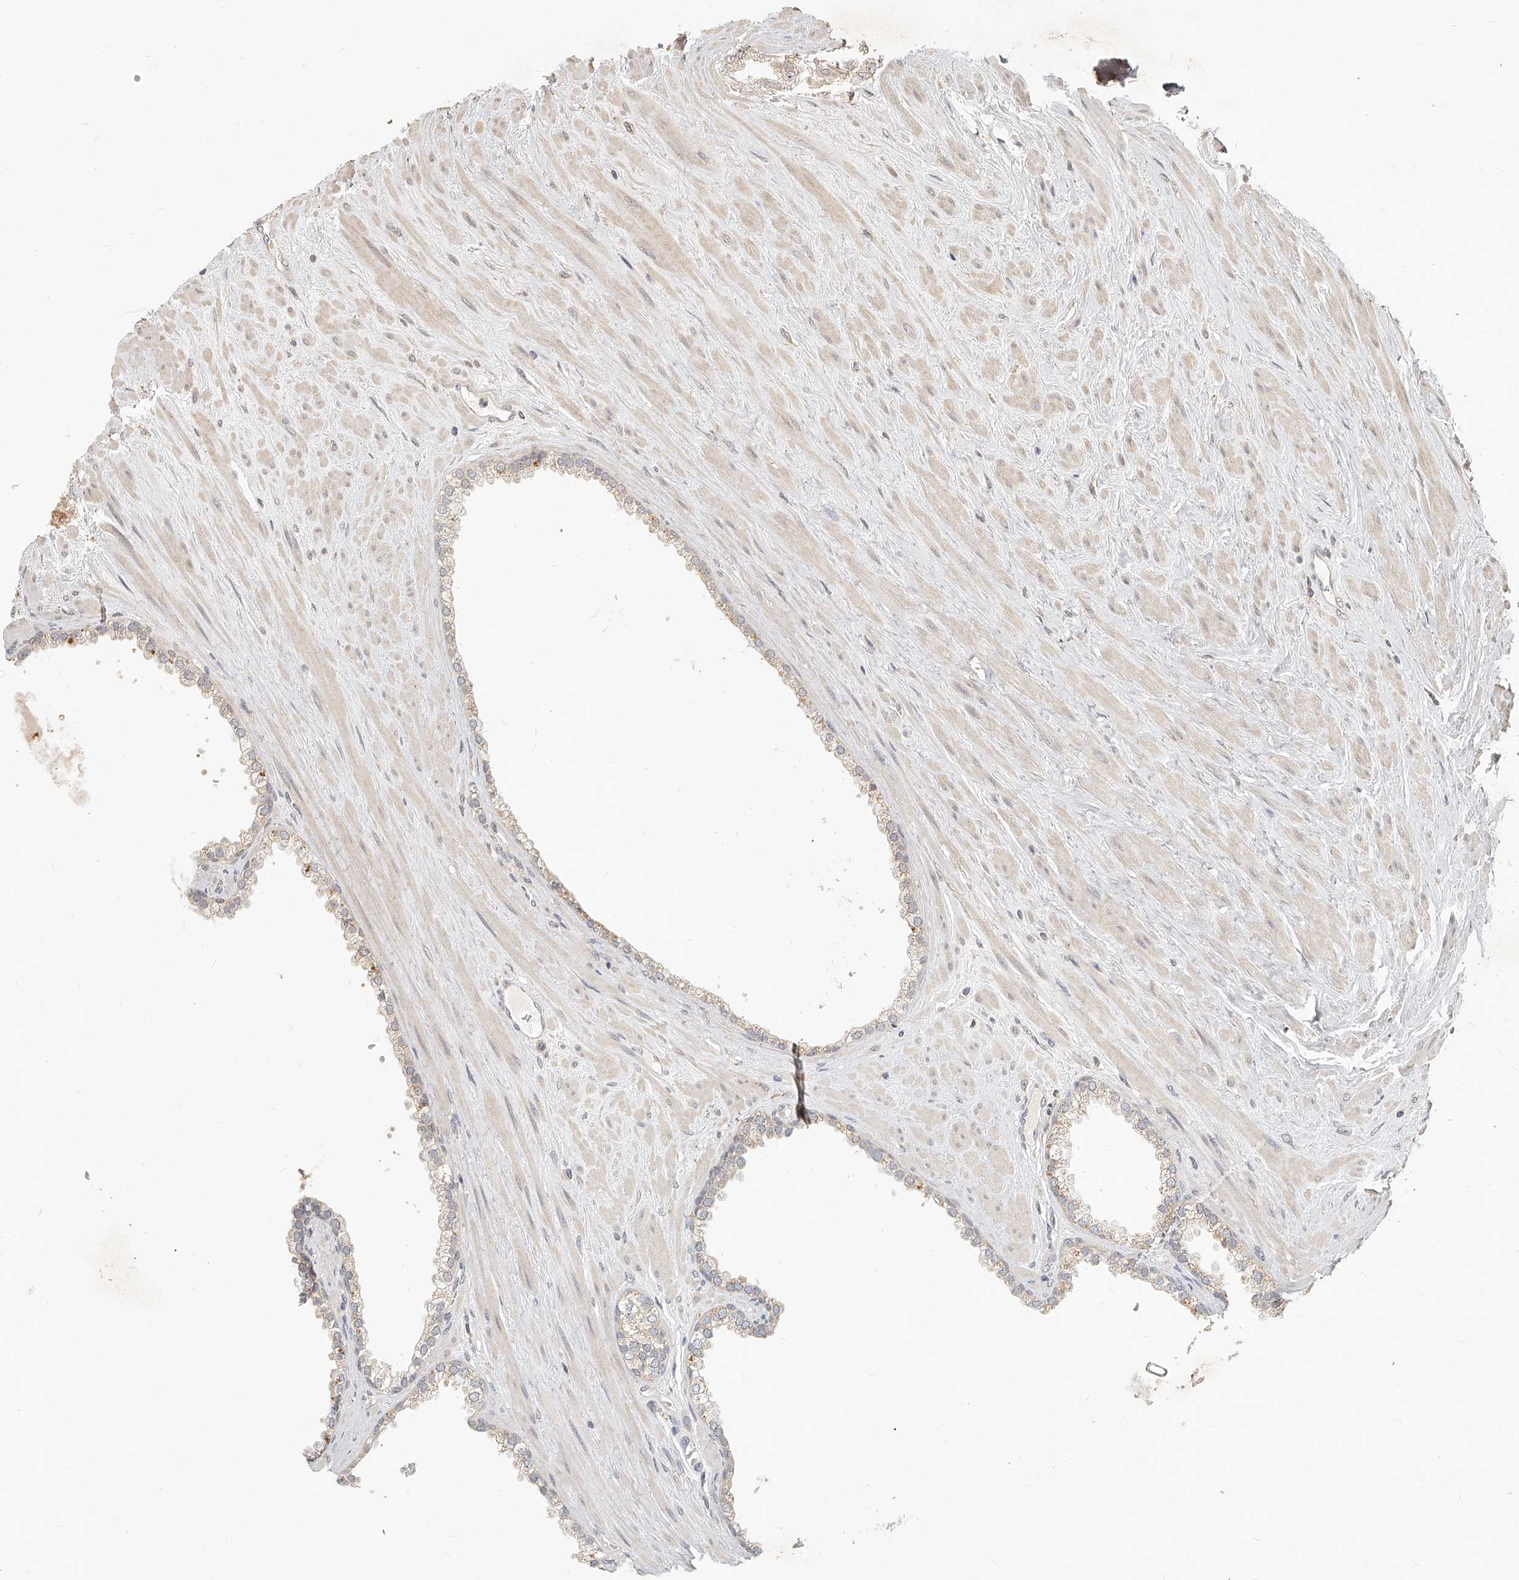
{"staining": {"intensity": "negative", "quantity": "none", "location": "none"}, "tissue": "prostate cancer", "cell_type": "Tumor cells", "image_type": "cancer", "snomed": [{"axis": "morphology", "description": "Adenocarcinoma, Low grade"}, {"axis": "topography", "description": "Prostate"}], "caption": "Low-grade adenocarcinoma (prostate) stained for a protein using IHC shows no expression tumor cells.", "gene": "SLC37A1", "patient": {"sex": "male", "age": 62}}